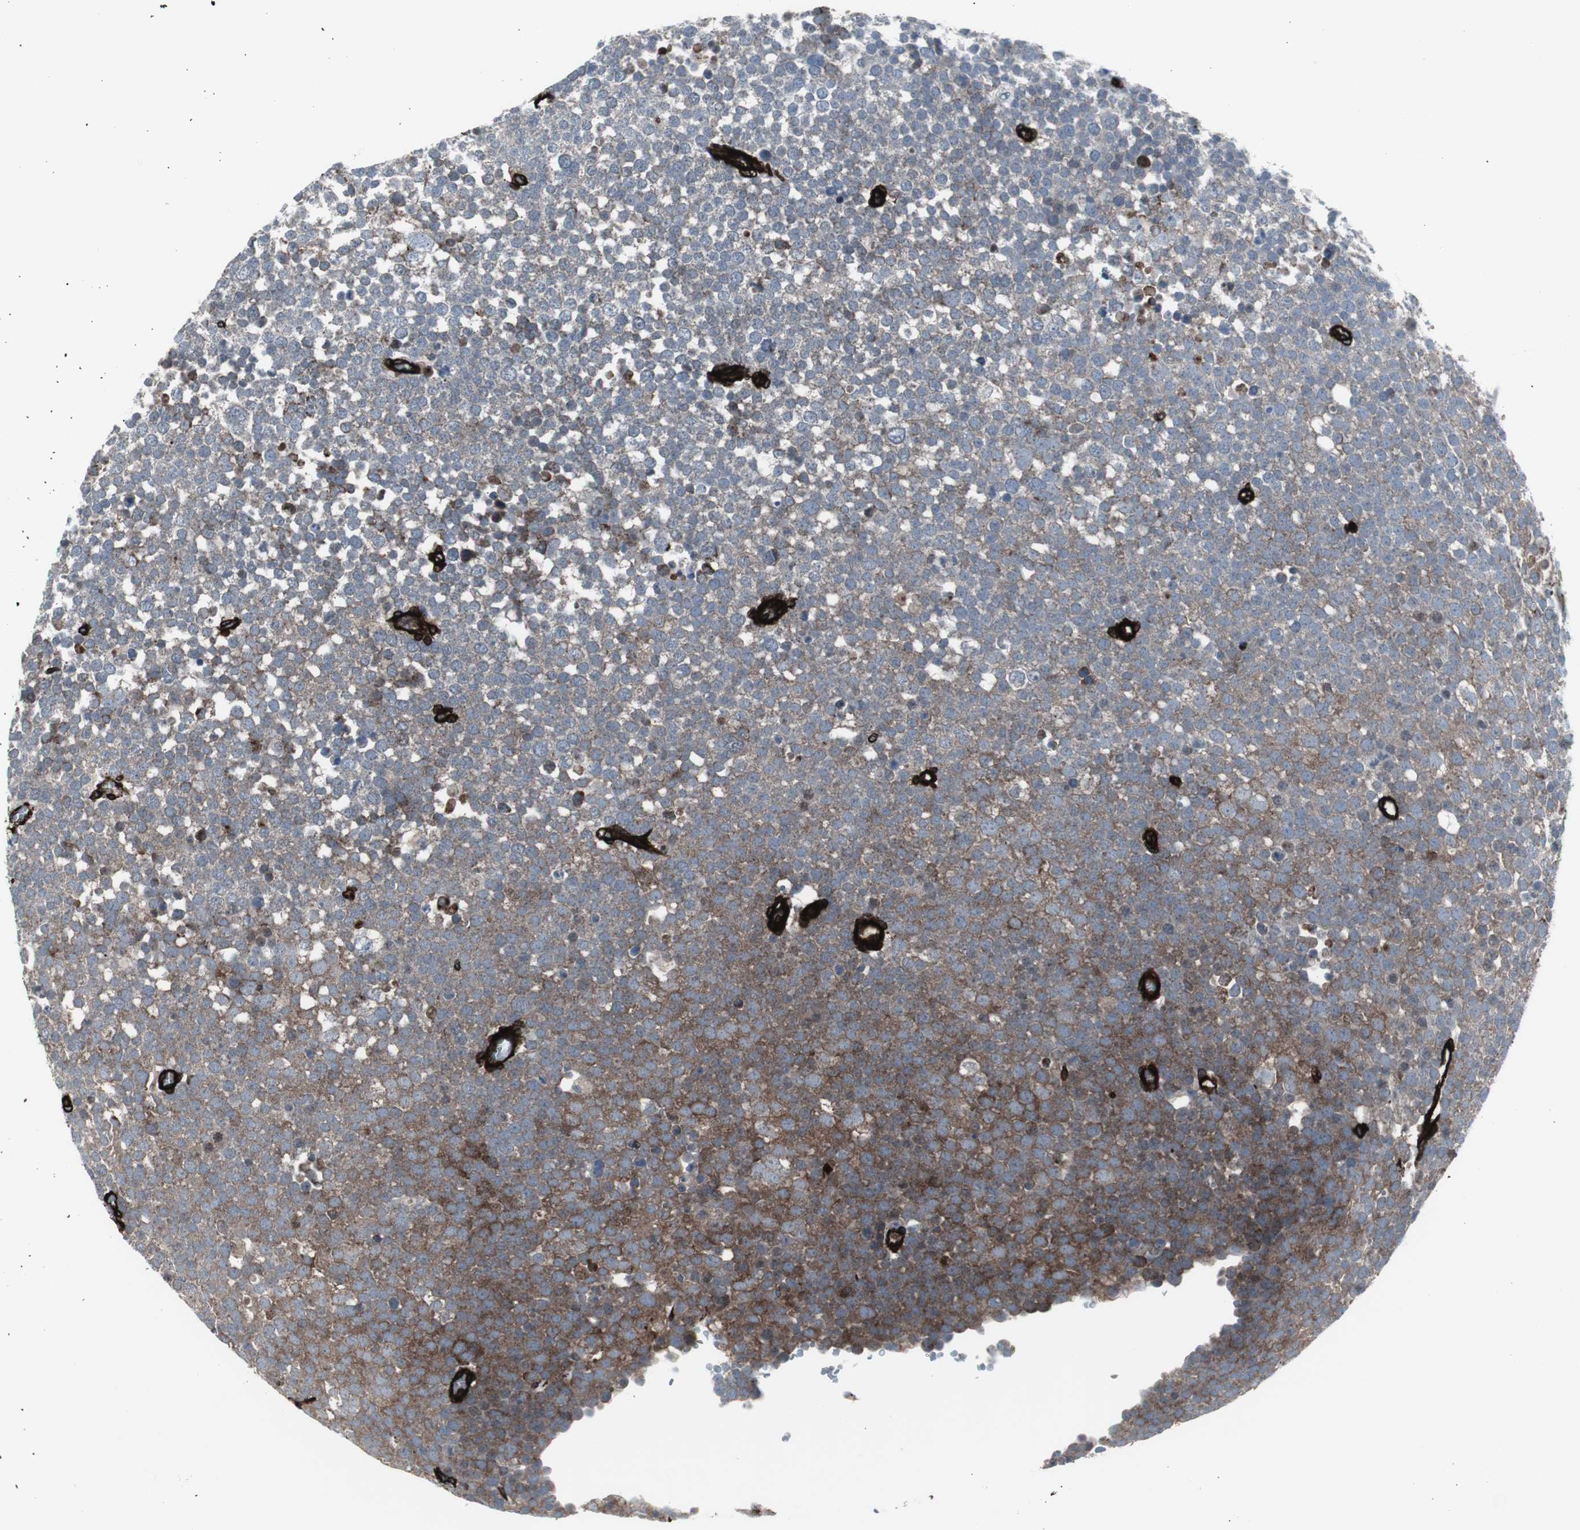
{"staining": {"intensity": "moderate", "quantity": "<25%", "location": "cytoplasmic/membranous"}, "tissue": "testis cancer", "cell_type": "Tumor cells", "image_type": "cancer", "snomed": [{"axis": "morphology", "description": "Seminoma, NOS"}, {"axis": "topography", "description": "Testis"}], "caption": "Protein staining of testis seminoma tissue displays moderate cytoplasmic/membranous positivity in approximately <25% of tumor cells. Using DAB (3,3'-diaminobenzidine) (brown) and hematoxylin (blue) stains, captured at high magnification using brightfield microscopy.", "gene": "PDGFA", "patient": {"sex": "male", "age": 71}}